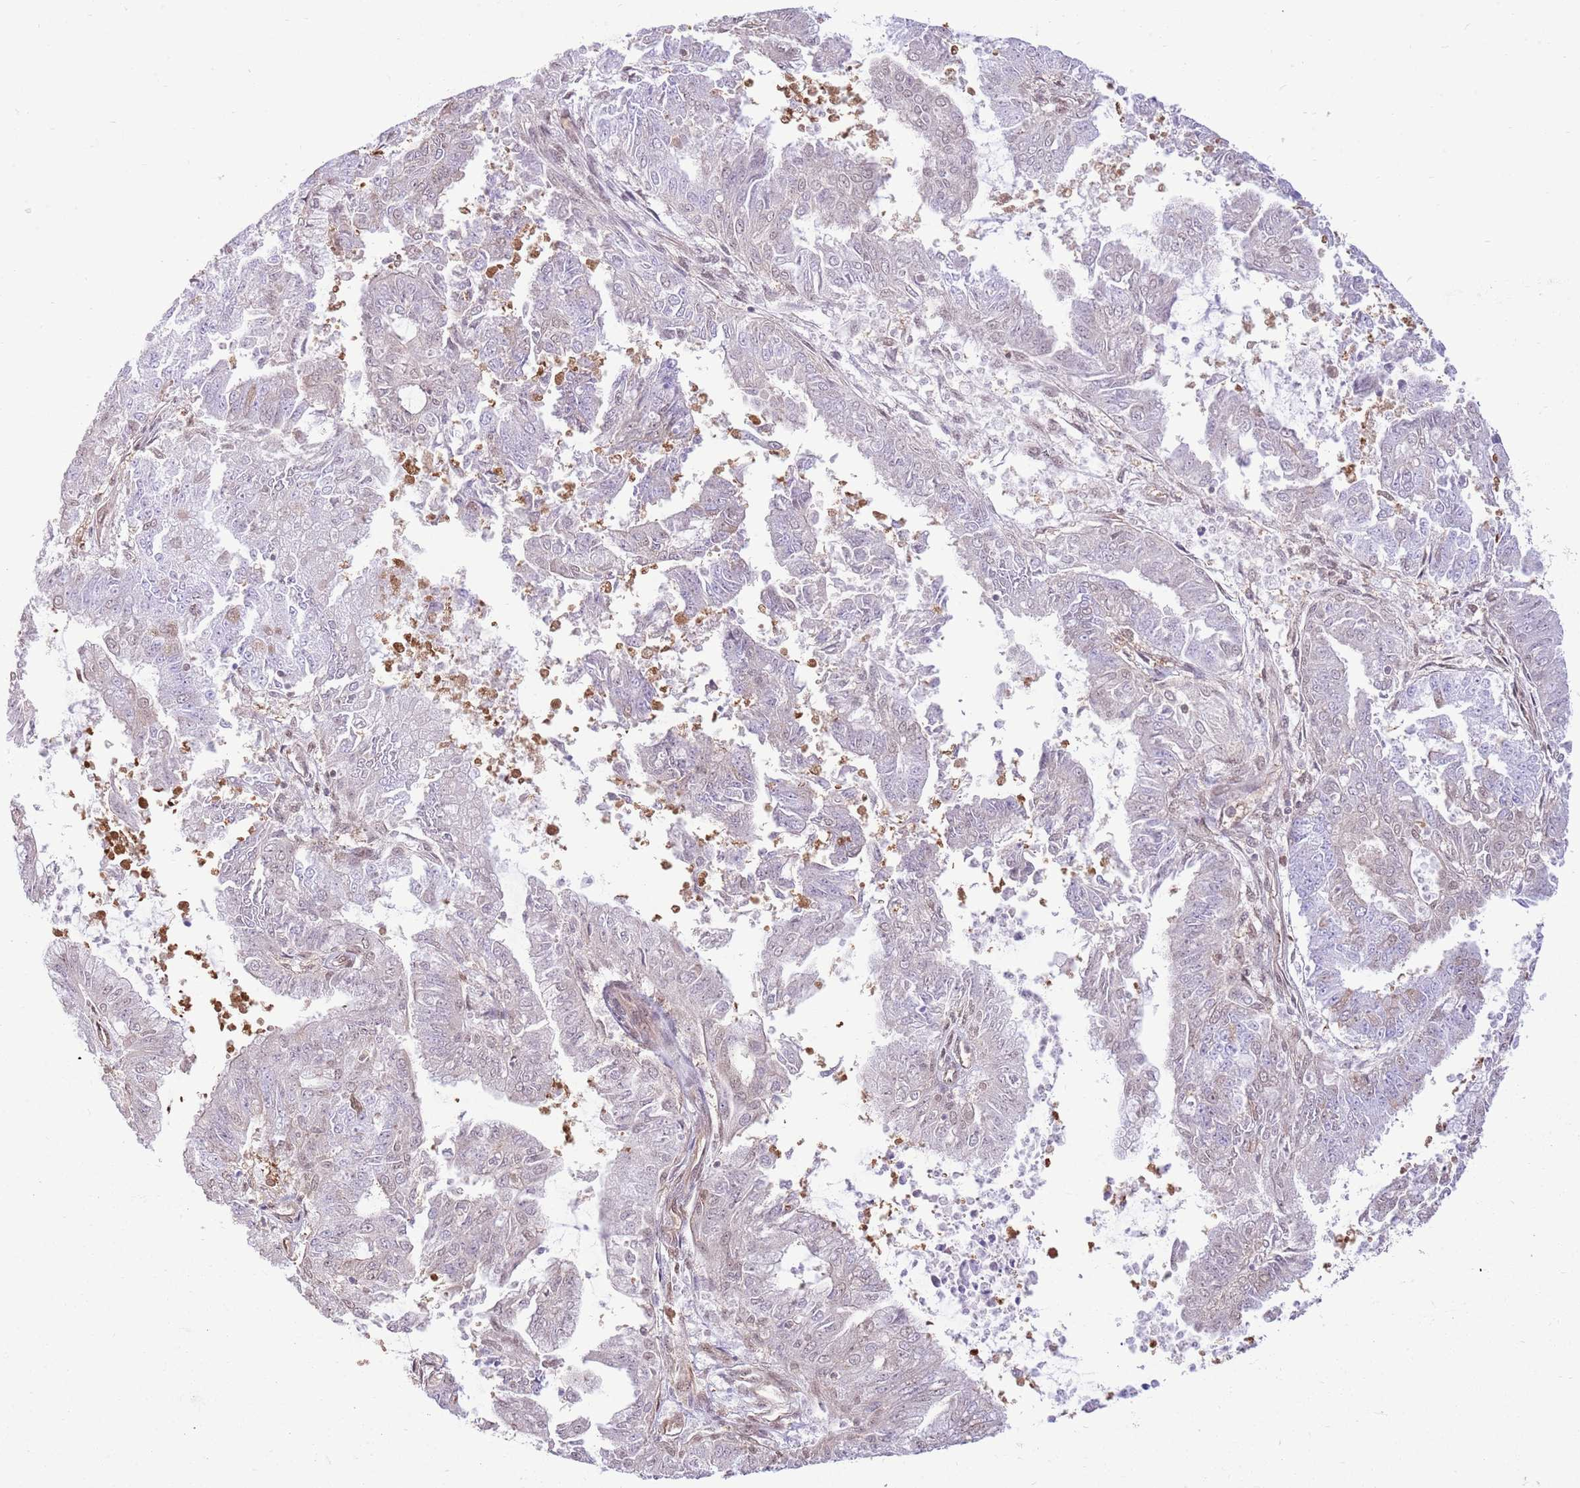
{"staining": {"intensity": "weak", "quantity": "<25%", "location": "cytoplasmic/membranous,nuclear"}, "tissue": "endometrial cancer", "cell_type": "Tumor cells", "image_type": "cancer", "snomed": [{"axis": "morphology", "description": "Adenocarcinoma, NOS"}, {"axis": "topography", "description": "Endometrium"}], "caption": "An IHC image of endometrial cancer is shown. There is no staining in tumor cells of endometrial cancer.", "gene": "NSFL1C", "patient": {"sex": "female", "age": 73}}